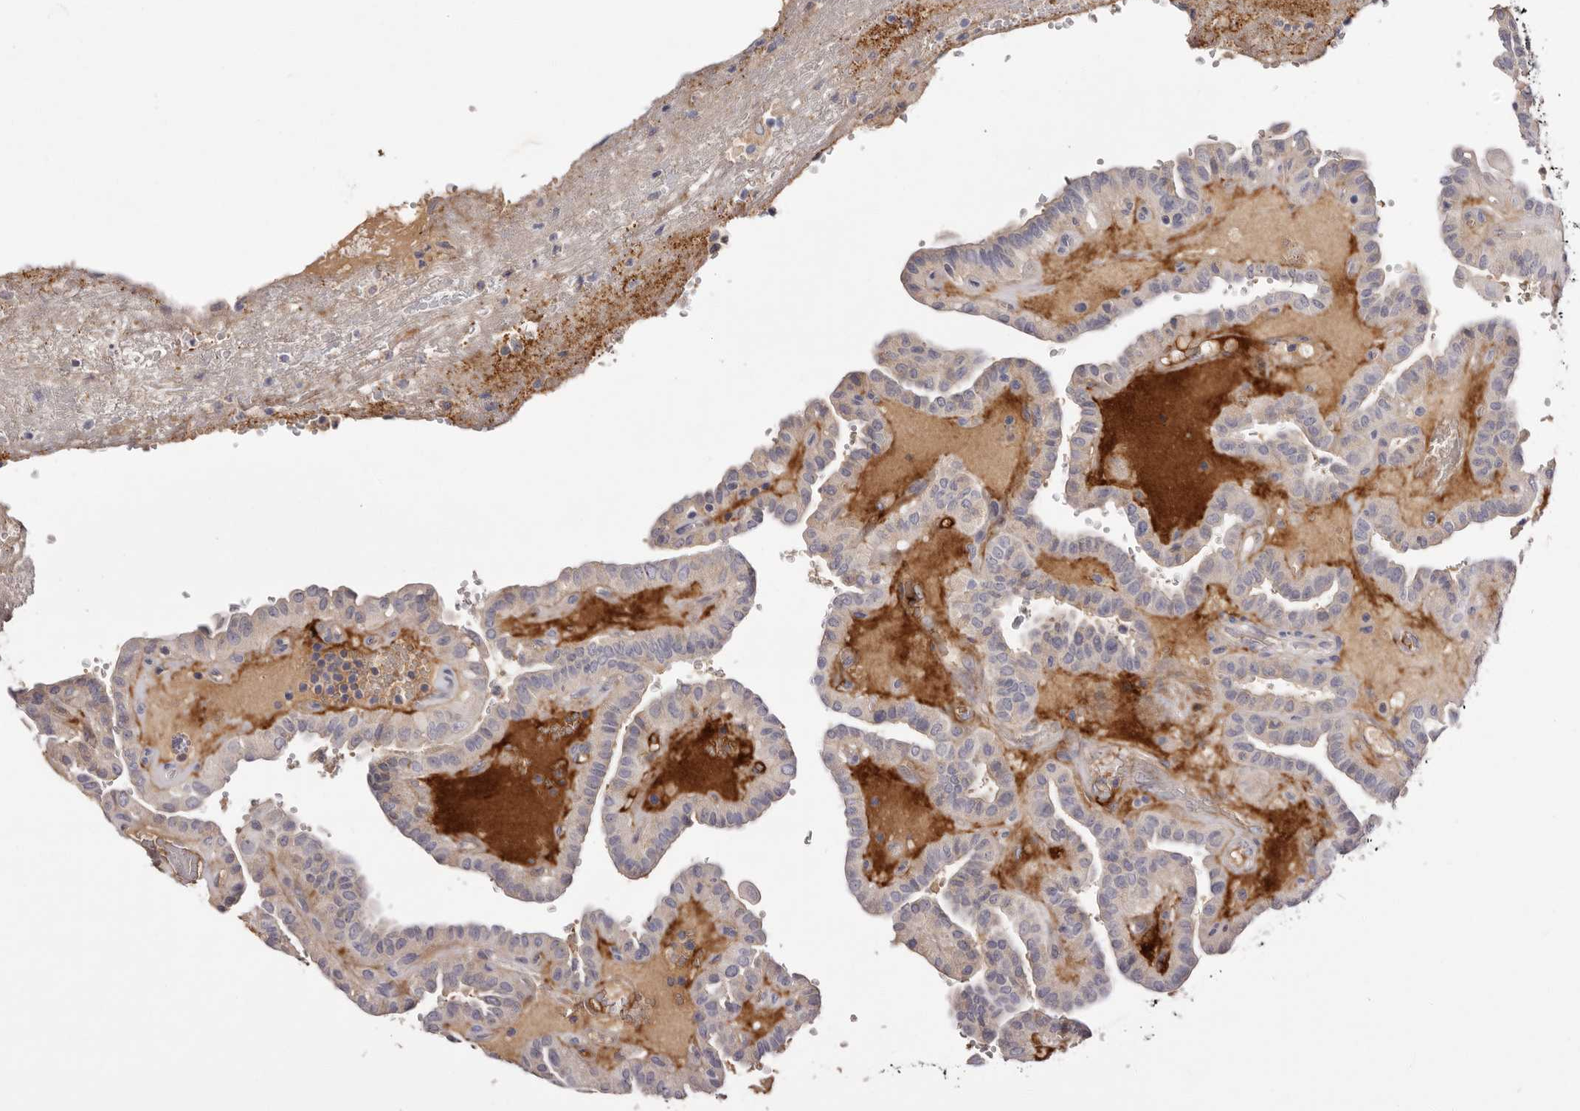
{"staining": {"intensity": "negative", "quantity": "none", "location": "none"}, "tissue": "thyroid cancer", "cell_type": "Tumor cells", "image_type": "cancer", "snomed": [{"axis": "morphology", "description": "Papillary adenocarcinoma, NOS"}, {"axis": "topography", "description": "Thyroid gland"}], "caption": "Immunohistochemical staining of human thyroid papillary adenocarcinoma exhibits no significant staining in tumor cells. (IHC, brightfield microscopy, high magnification).", "gene": "LMLN", "patient": {"sex": "male", "age": 77}}